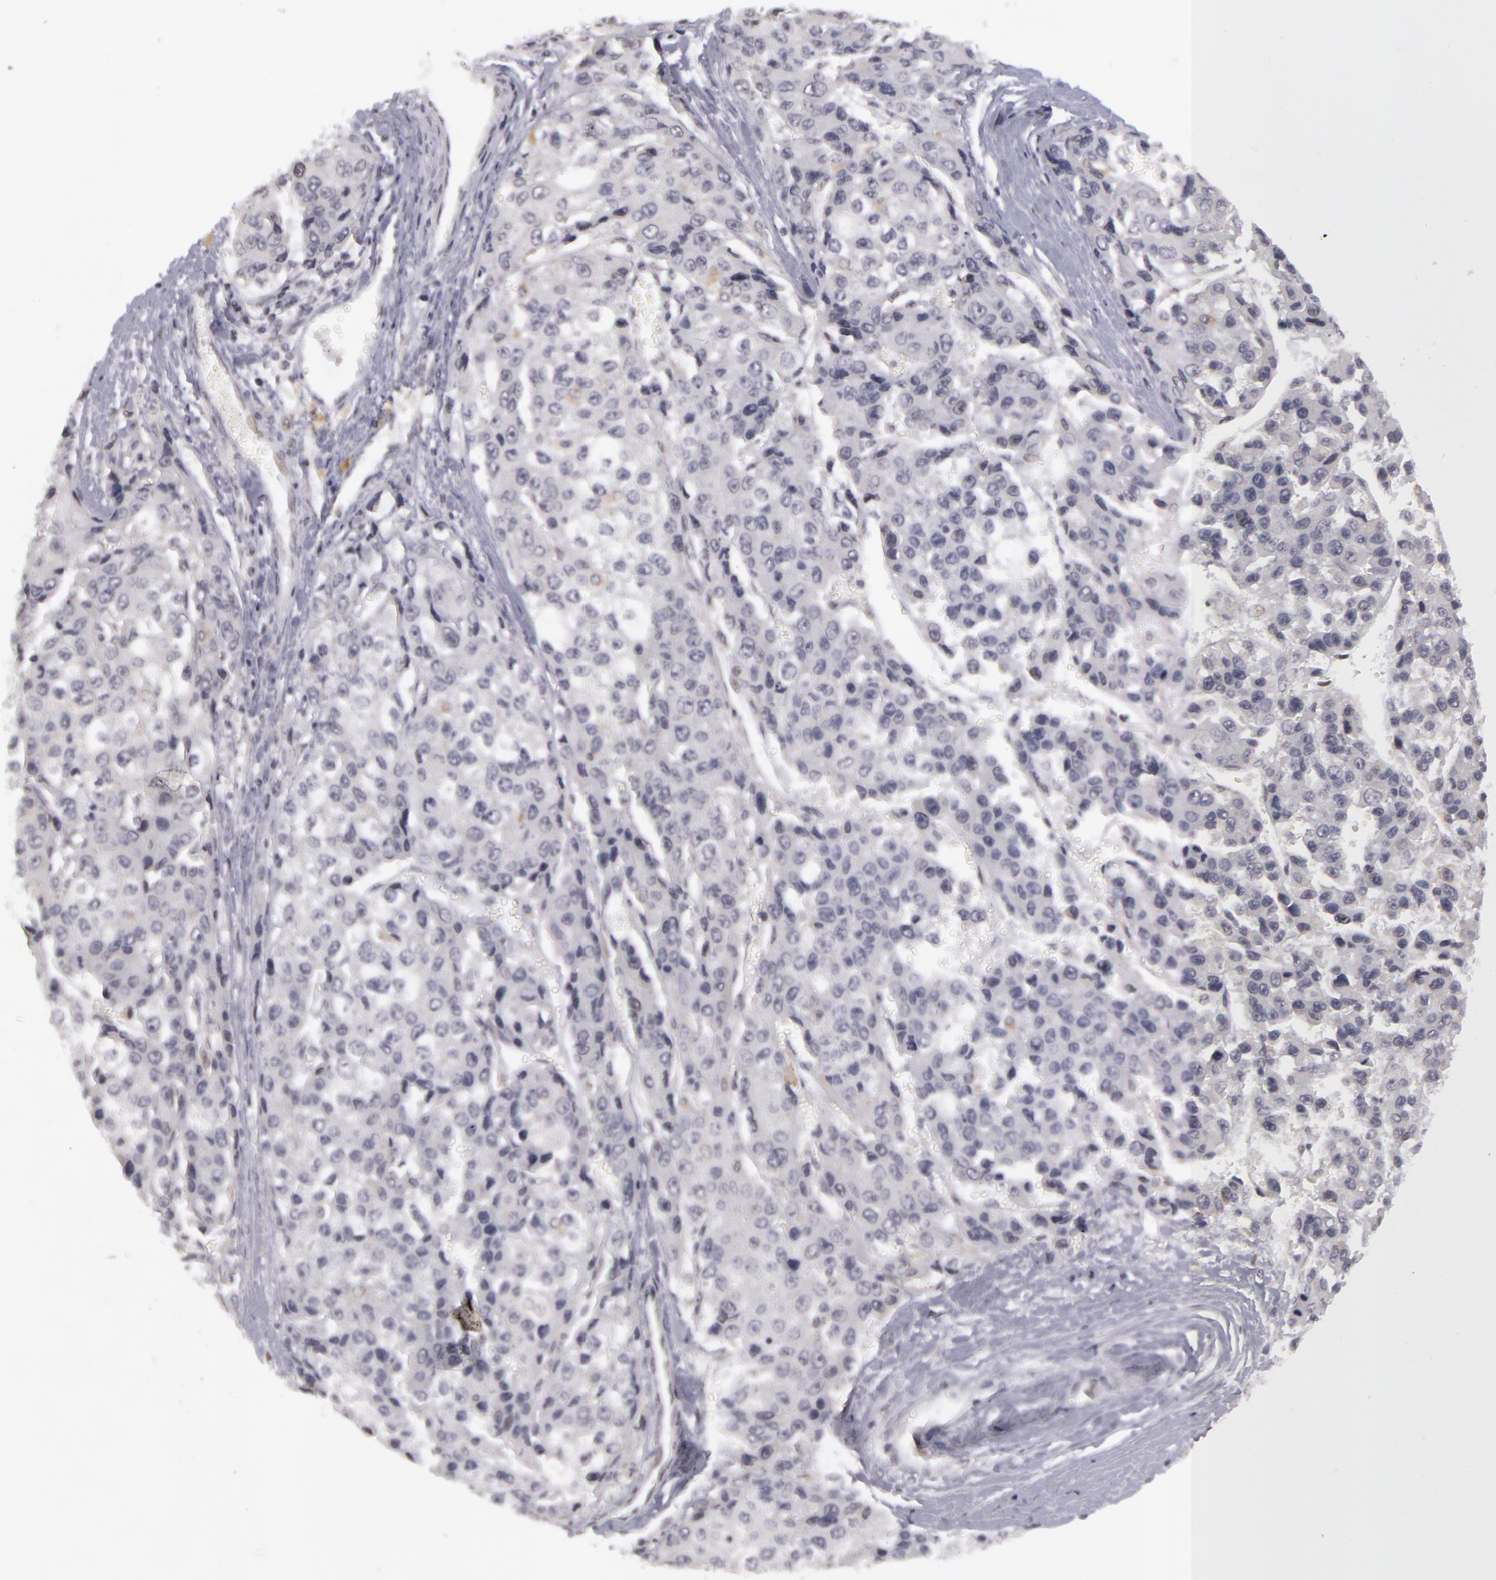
{"staining": {"intensity": "negative", "quantity": "none", "location": "none"}, "tissue": "liver cancer", "cell_type": "Tumor cells", "image_type": "cancer", "snomed": [{"axis": "morphology", "description": "Carcinoma, Hepatocellular, NOS"}, {"axis": "topography", "description": "Liver"}], "caption": "Photomicrograph shows no significant protein positivity in tumor cells of liver cancer (hepatocellular carcinoma).", "gene": "RRP7A", "patient": {"sex": "female", "age": 66}}